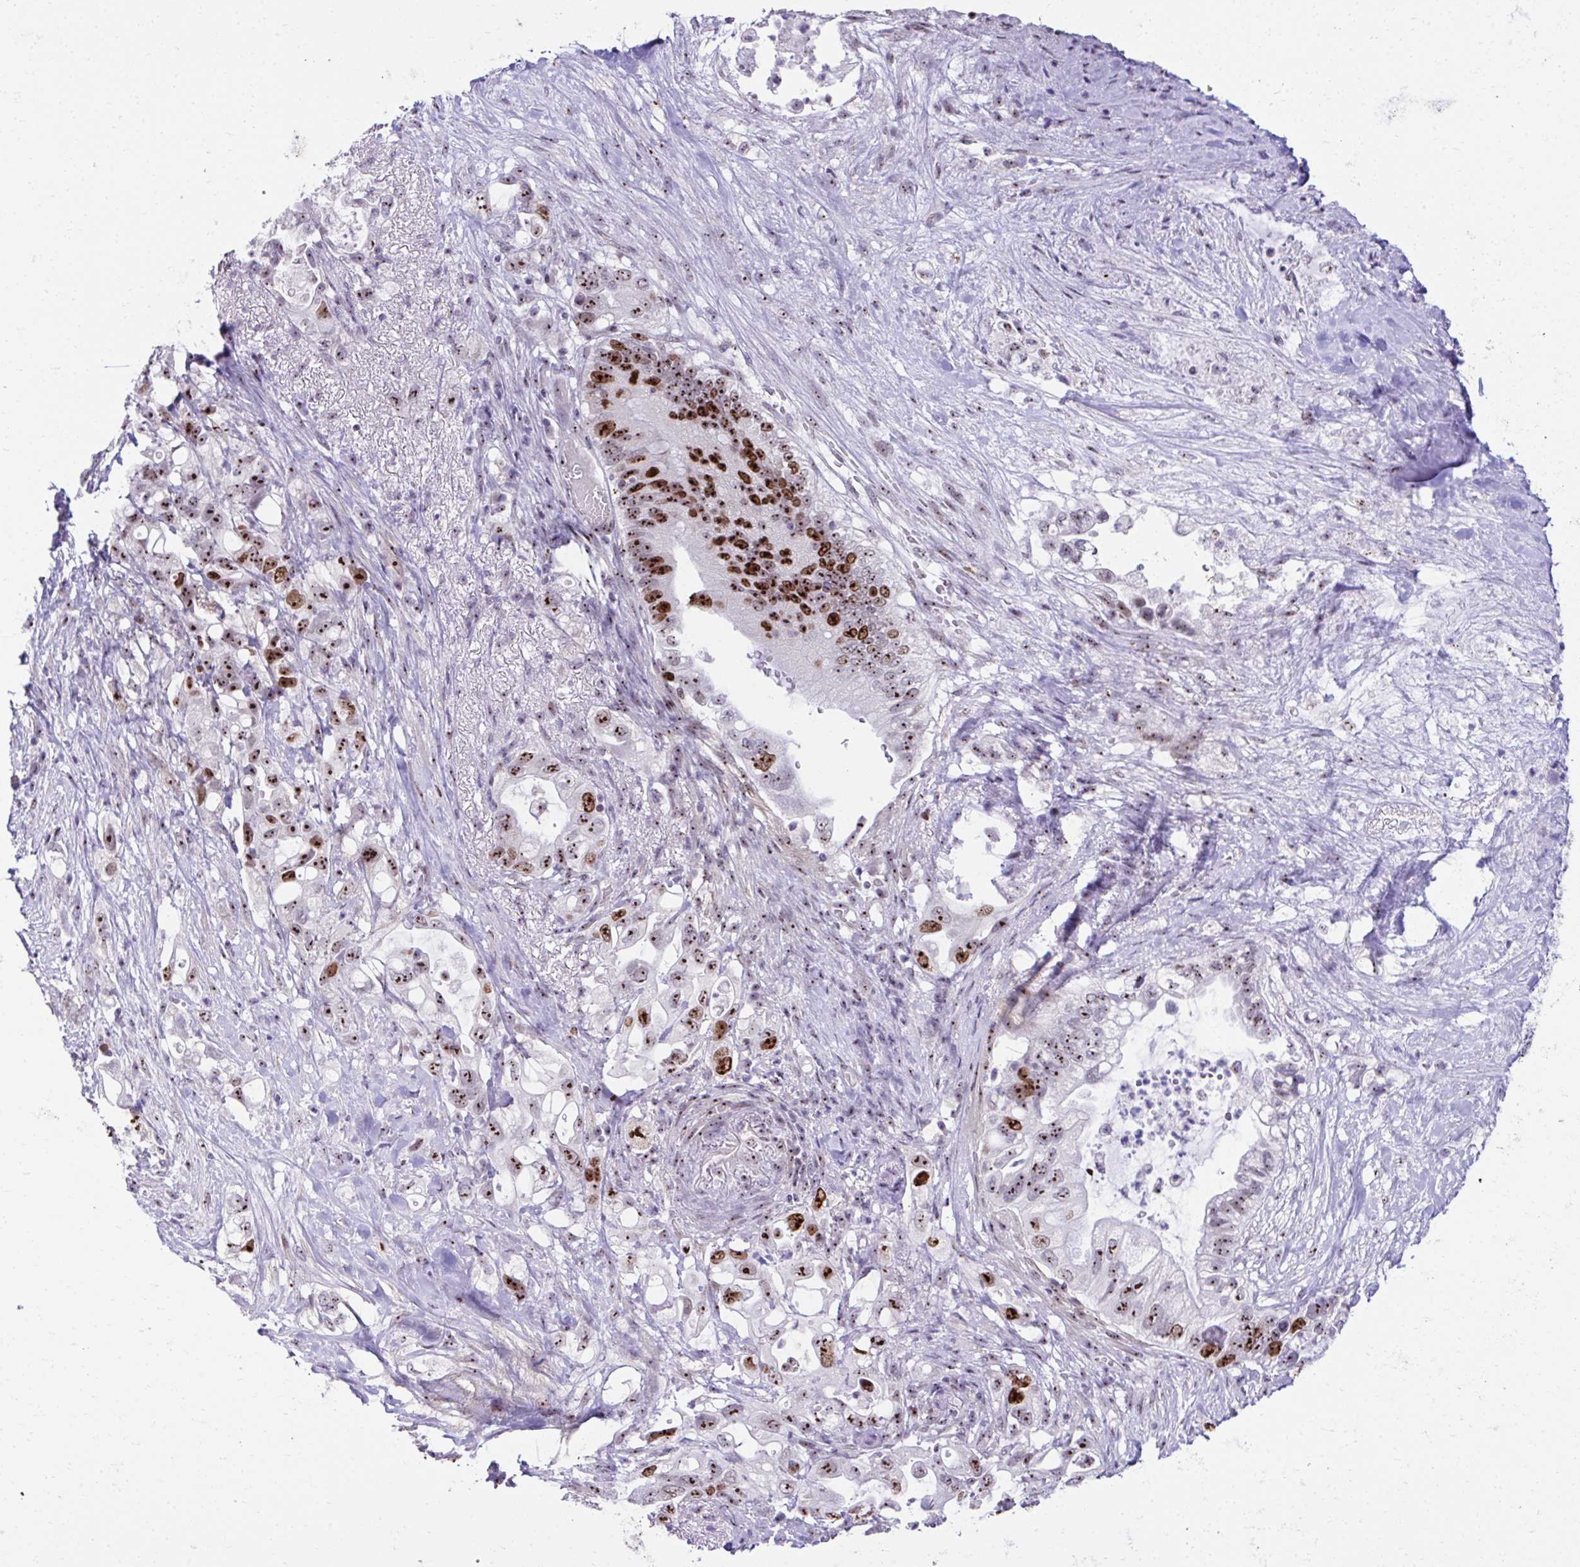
{"staining": {"intensity": "strong", "quantity": ">75%", "location": "nuclear"}, "tissue": "pancreatic cancer", "cell_type": "Tumor cells", "image_type": "cancer", "snomed": [{"axis": "morphology", "description": "Adenocarcinoma, NOS"}, {"axis": "topography", "description": "Pancreas"}], "caption": "DAB (3,3'-diaminobenzidine) immunohistochemical staining of human pancreatic adenocarcinoma shows strong nuclear protein expression in about >75% of tumor cells.", "gene": "CEP72", "patient": {"sex": "female", "age": 72}}